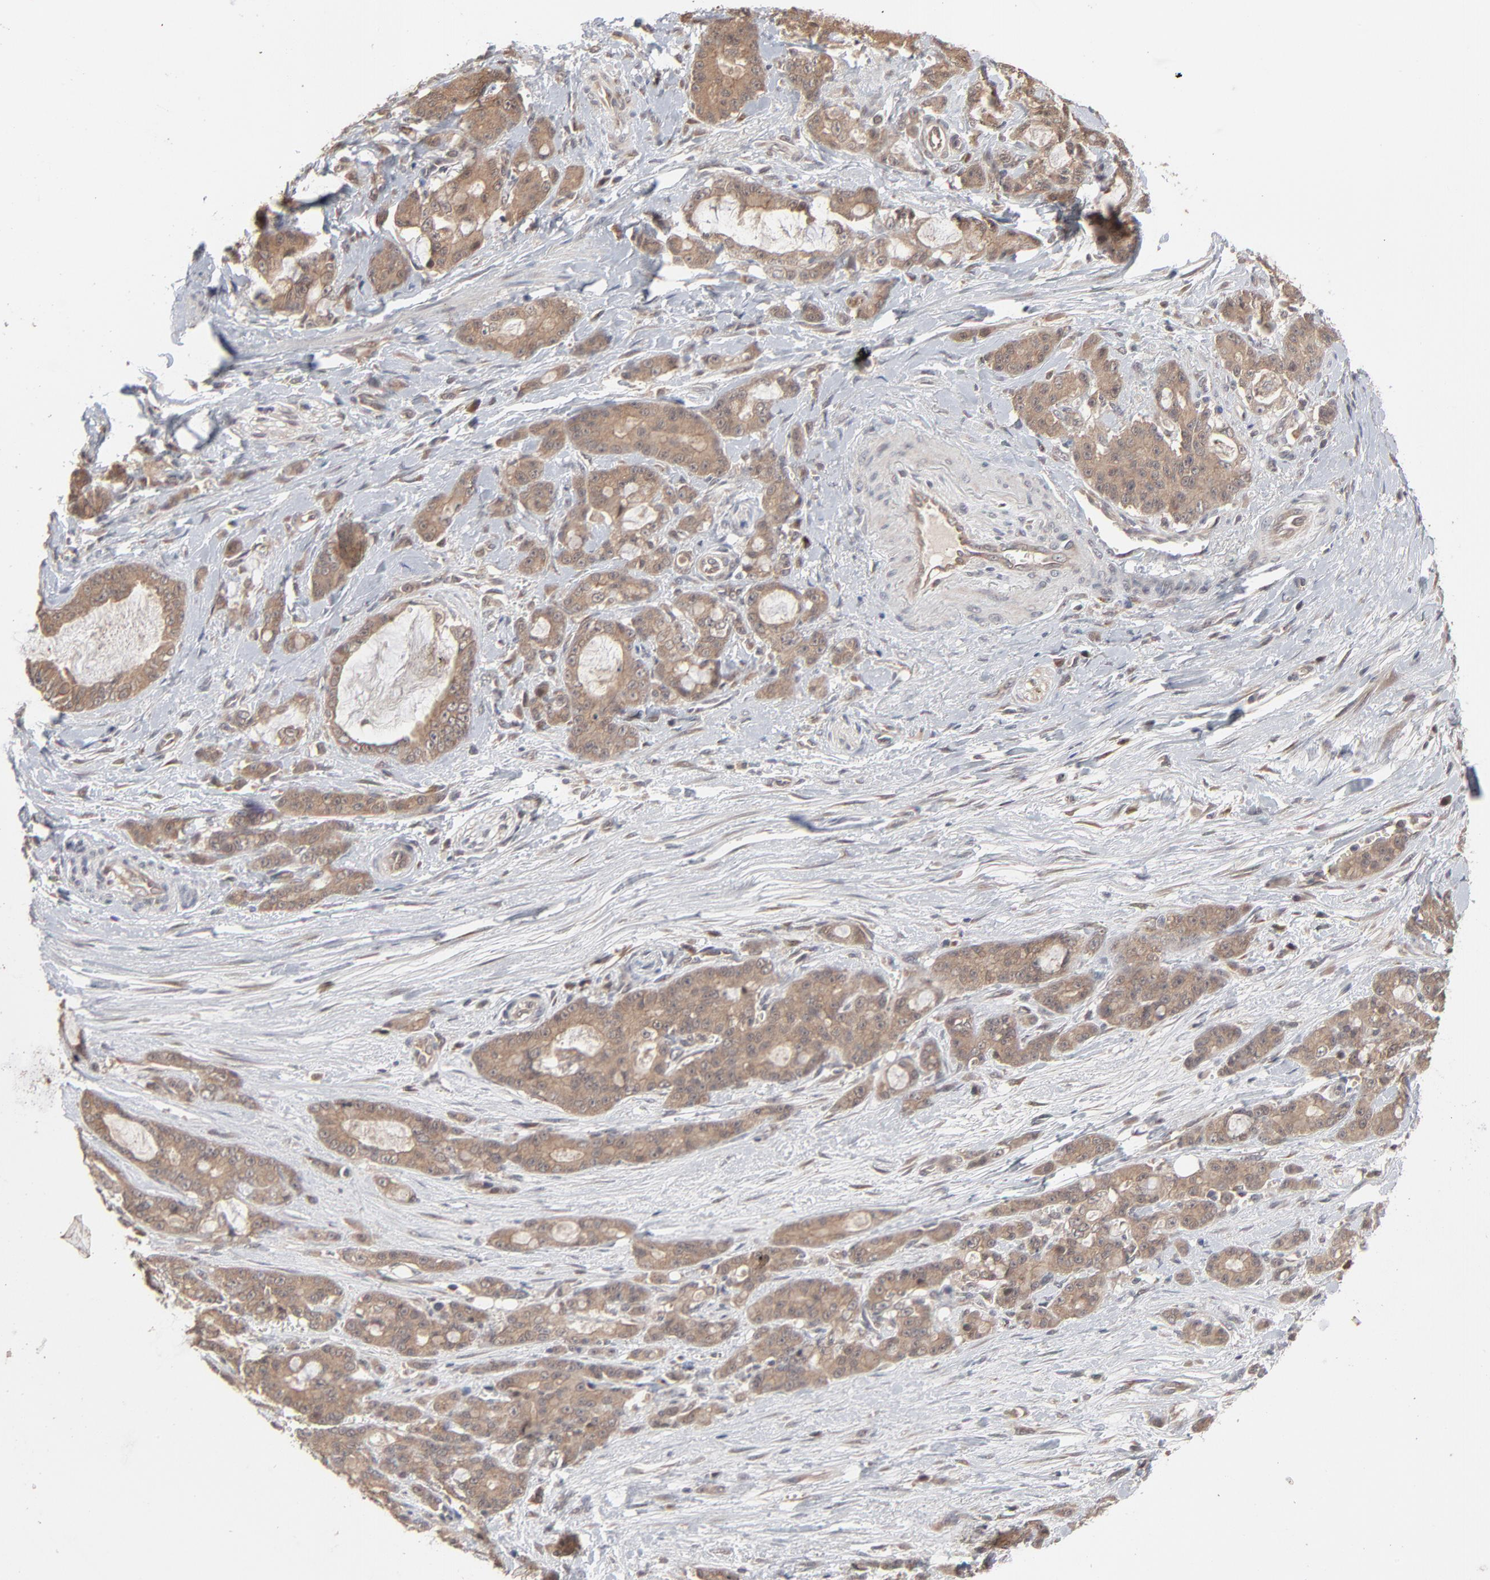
{"staining": {"intensity": "moderate", "quantity": ">75%", "location": "cytoplasmic/membranous"}, "tissue": "pancreatic cancer", "cell_type": "Tumor cells", "image_type": "cancer", "snomed": [{"axis": "morphology", "description": "Adenocarcinoma, NOS"}, {"axis": "topography", "description": "Pancreas"}], "caption": "The immunohistochemical stain shows moderate cytoplasmic/membranous staining in tumor cells of pancreatic cancer (adenocarcinoma) tissue.", "gene": "SCFD1", "patient": {"sex": "female", "age": 73}}